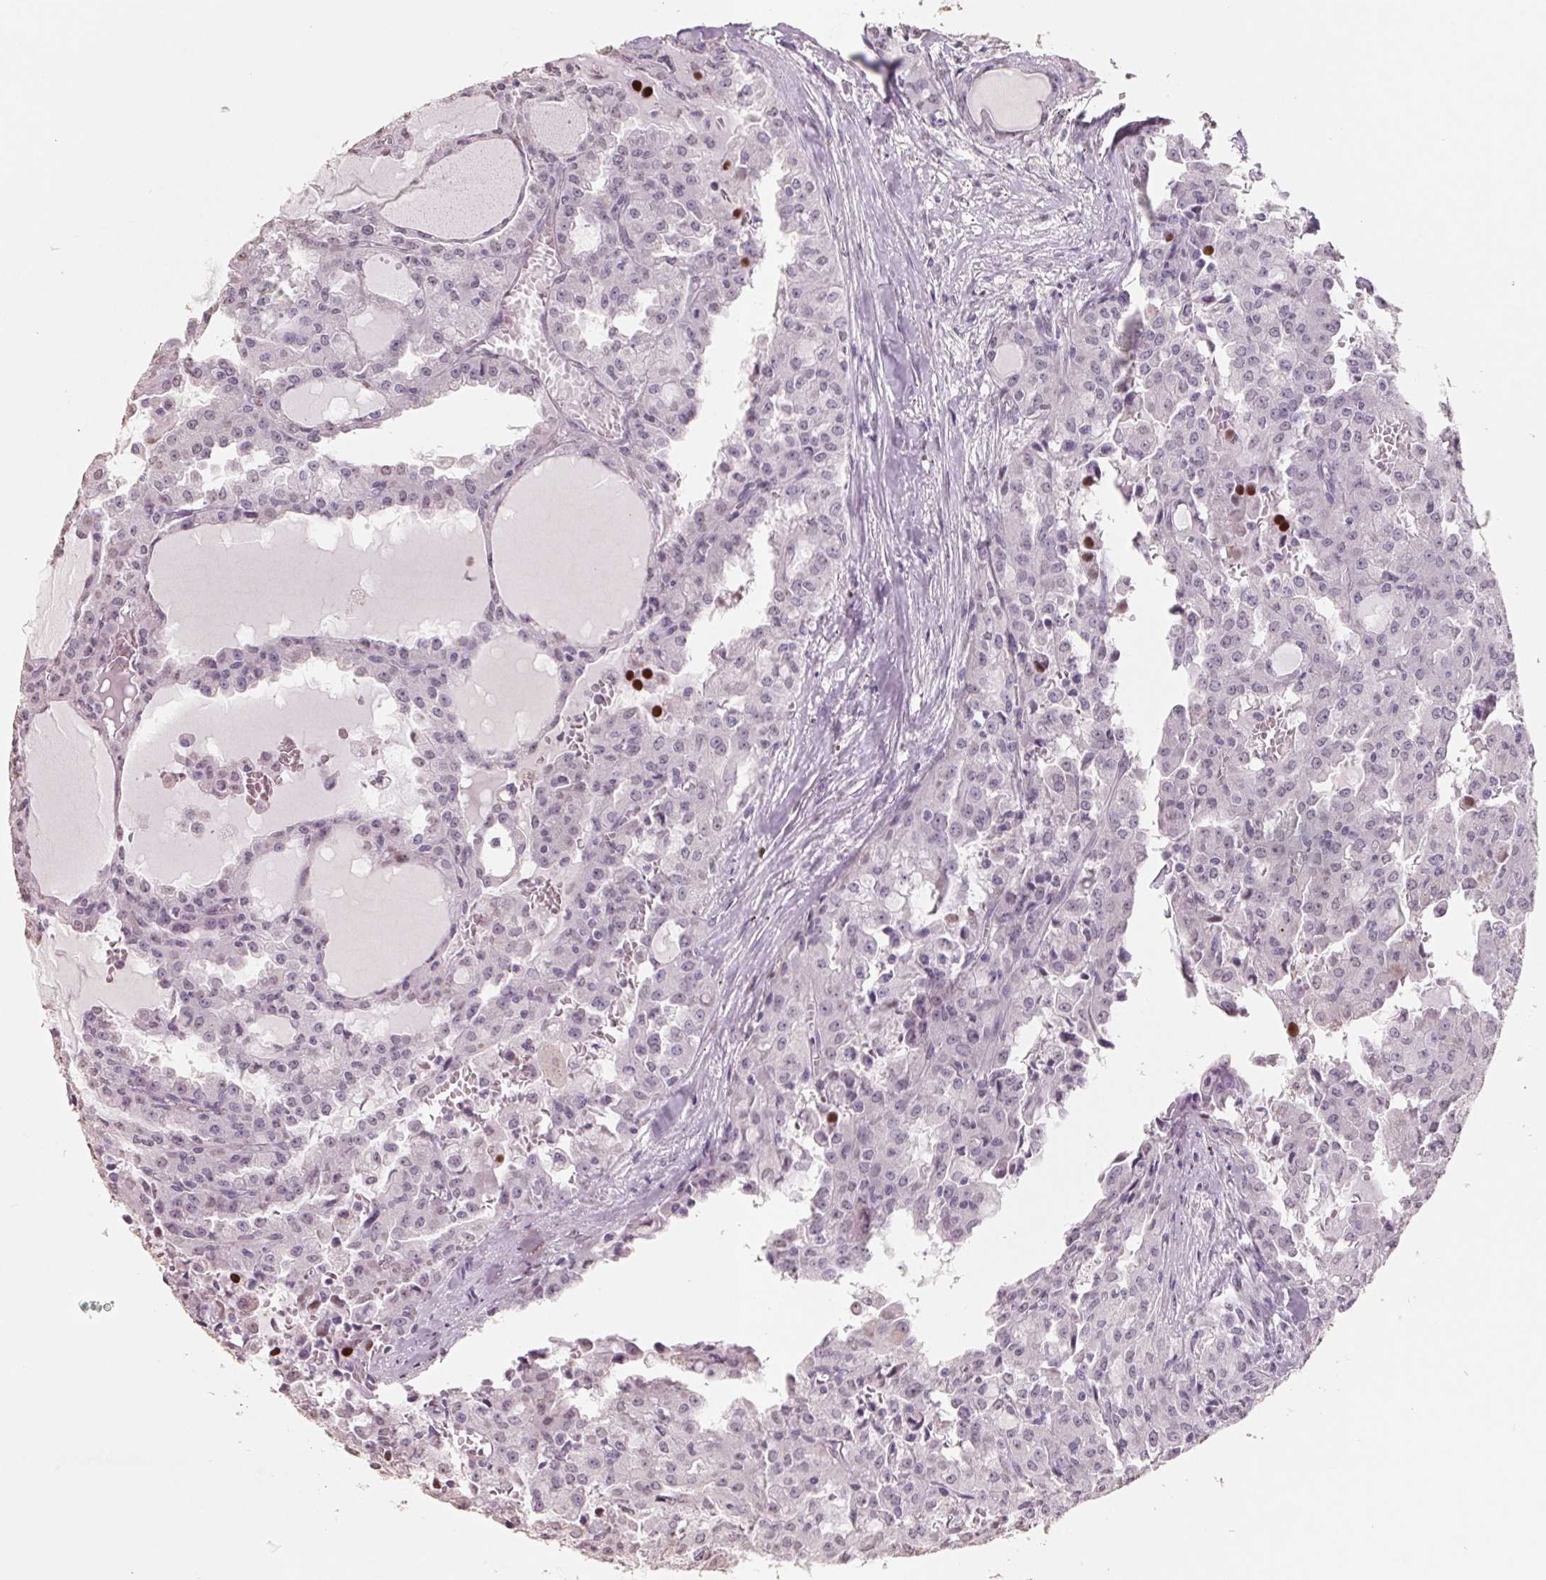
{"staining": {"intensity": "moderate", "quantity": "<25%", "location": "nuclear"}, "tissue": "head and neck cancer", "cell_type": "Tumor cells", "image_type": "cancer", "snomed": [{"axis": "morphology", "description": "Adenocarcinoma, NOS"}, {"axis": "topography", "description": "Head-Neck"}], "caption": "Head and neck adenocarcinoma stained with immunohistochemistry displays moderate nuclear expression in approximately <25% of tumor cells.", "gene": "FTCD", "patient": {"sex": "male", "age": 64}}